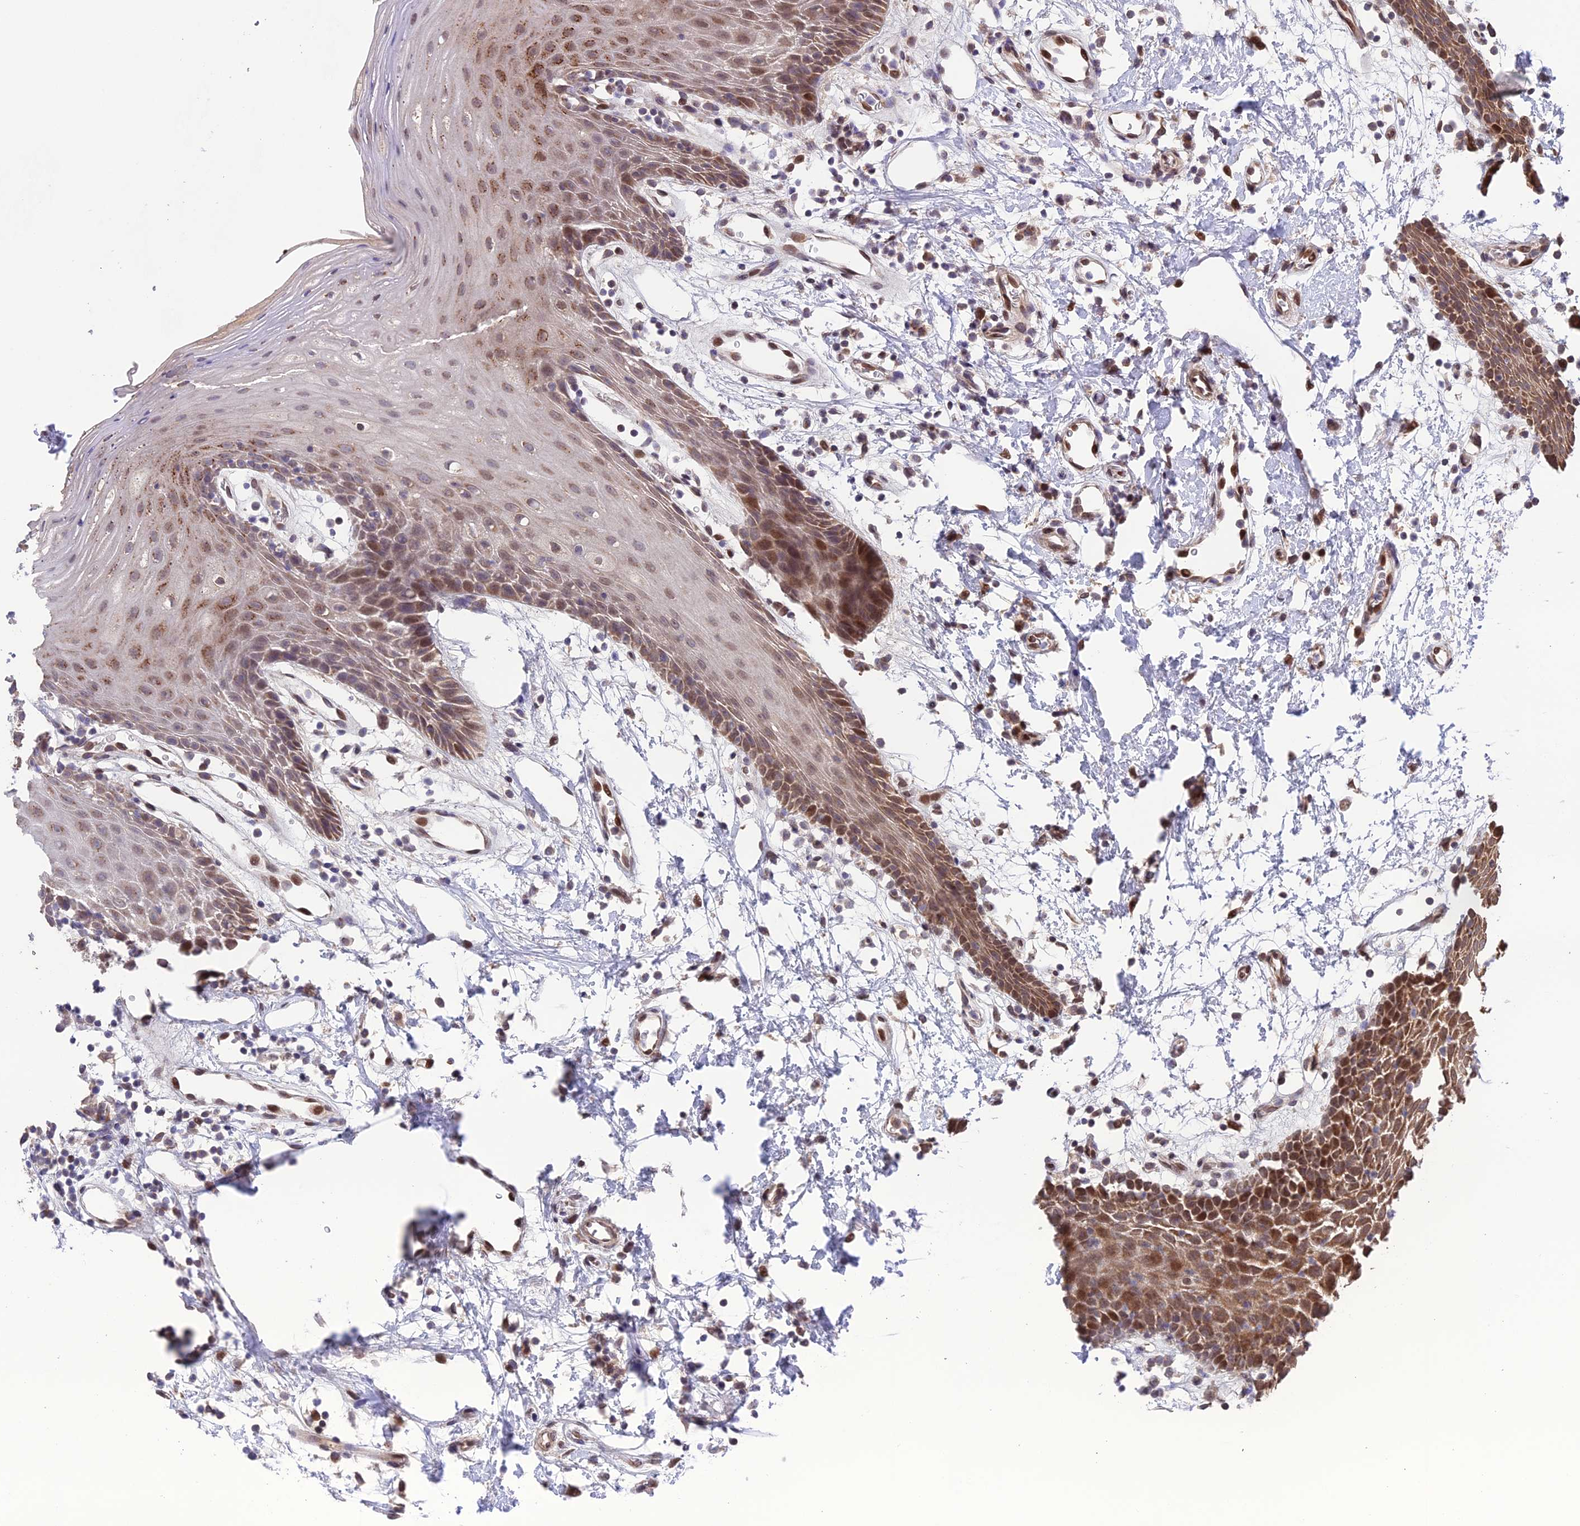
{"staining": {"intensity": "moderate", "quantity": "25%-75%", "location": "cytoplasmic/membranous,nuclear"}, "tissue": "oral mucosa", "cell_type": "Squamous epithelial cells", "image_type": "normal", "snomed": [{"axis": "morphology", "description": "Normal tissue, NOS"}, {"axis": "topography", "description": "Oral tissue"}, {"axis": "topography", "description": "Tounge, NOS"}], "caption": "Immunohistochemistry photomicrograph of unremarkable oral mucosa stained for a protein (brown), which displays medium levels of moderate cytoplasmic/membranous,nuclear expression in about 25%-75% of squamous epithelial cells.", "gene": "CYP2R1", "patient": {"sex": "female", "age": 59}}